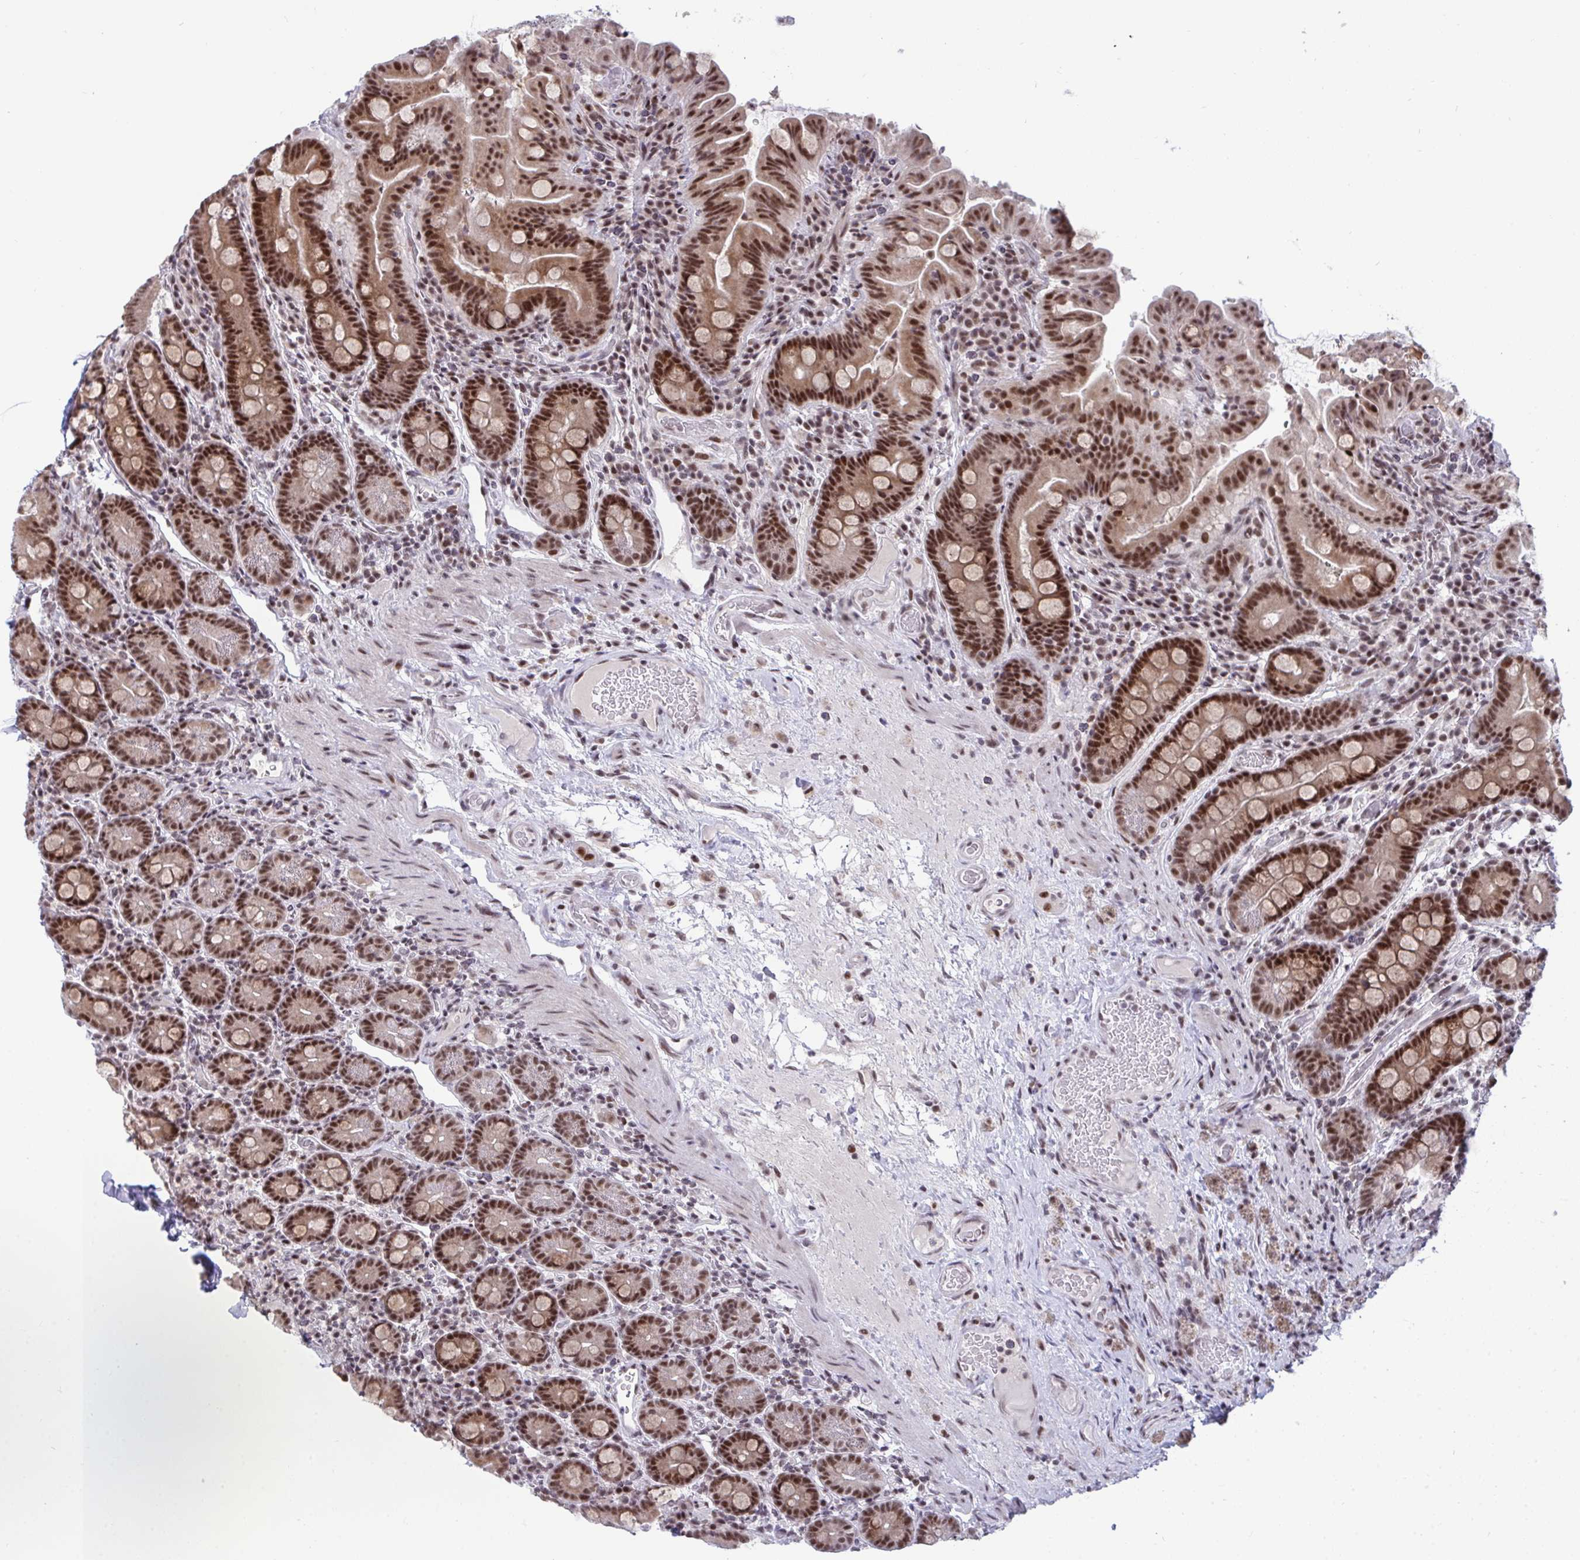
{"staining": {"intensity": "strong", "quantity": ">75%", "location": "nuclear"}, "tissue": "small intestine", "cell_type": "Glandular cells", "image_type": "normal", "snomed": [{"axis": "morphology", "description": "Normal tissue, NOS"}, {"axis": "topography", "description": "Small intestine"}], "caption": "Glandular cells reveal strong nuclear positivity in approximately >75% of cells in normal small intestine. (DAB IHC, brown staining for protein, blue staining for nuclei).", "gene": "WBP11", "patient": {"sex": "male", "age": 26}}